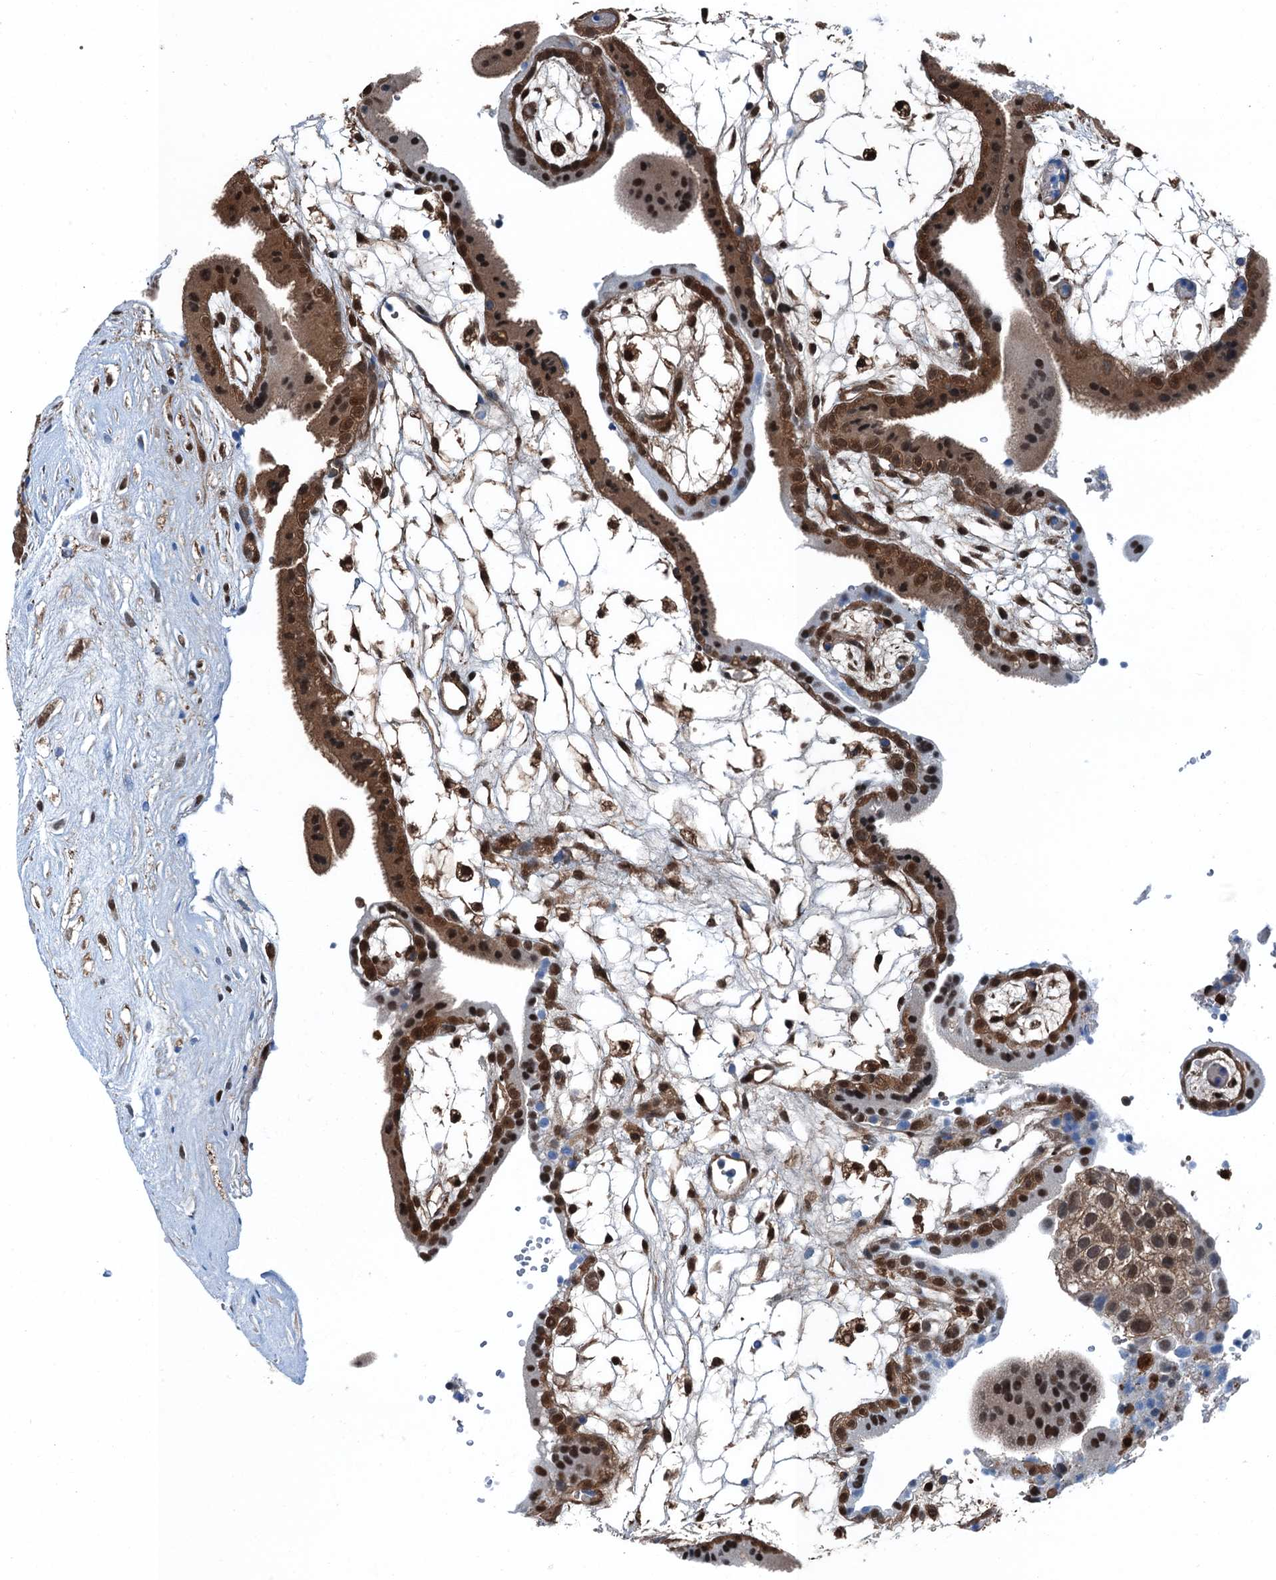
{"staining": {"intensity": "strong", "quantity": "25%-75%", "location": "cytoplasmic/membranous,nuclear"}, "tissue": "placenta", "cell_type": "Trophoblastic cells", "image_type": "normal", "snomed": [{"axis": "morphology", "description": "Normal tissue, NOS"}, {"axis": "topography", "description": "Placenta"}], "caption": "Protein expression analysis of benign placenta displays strong cytoplasmic/membranous,nuclear expression in approximately 25%-75% of trophoblastic cells. The staining is performed using DAB brown chromogen to label protein expression. The nuclei are counter-stained blue using hematoxylin.", "gene": "RNH1", "patient": {"sex": "female", "age": 18}}